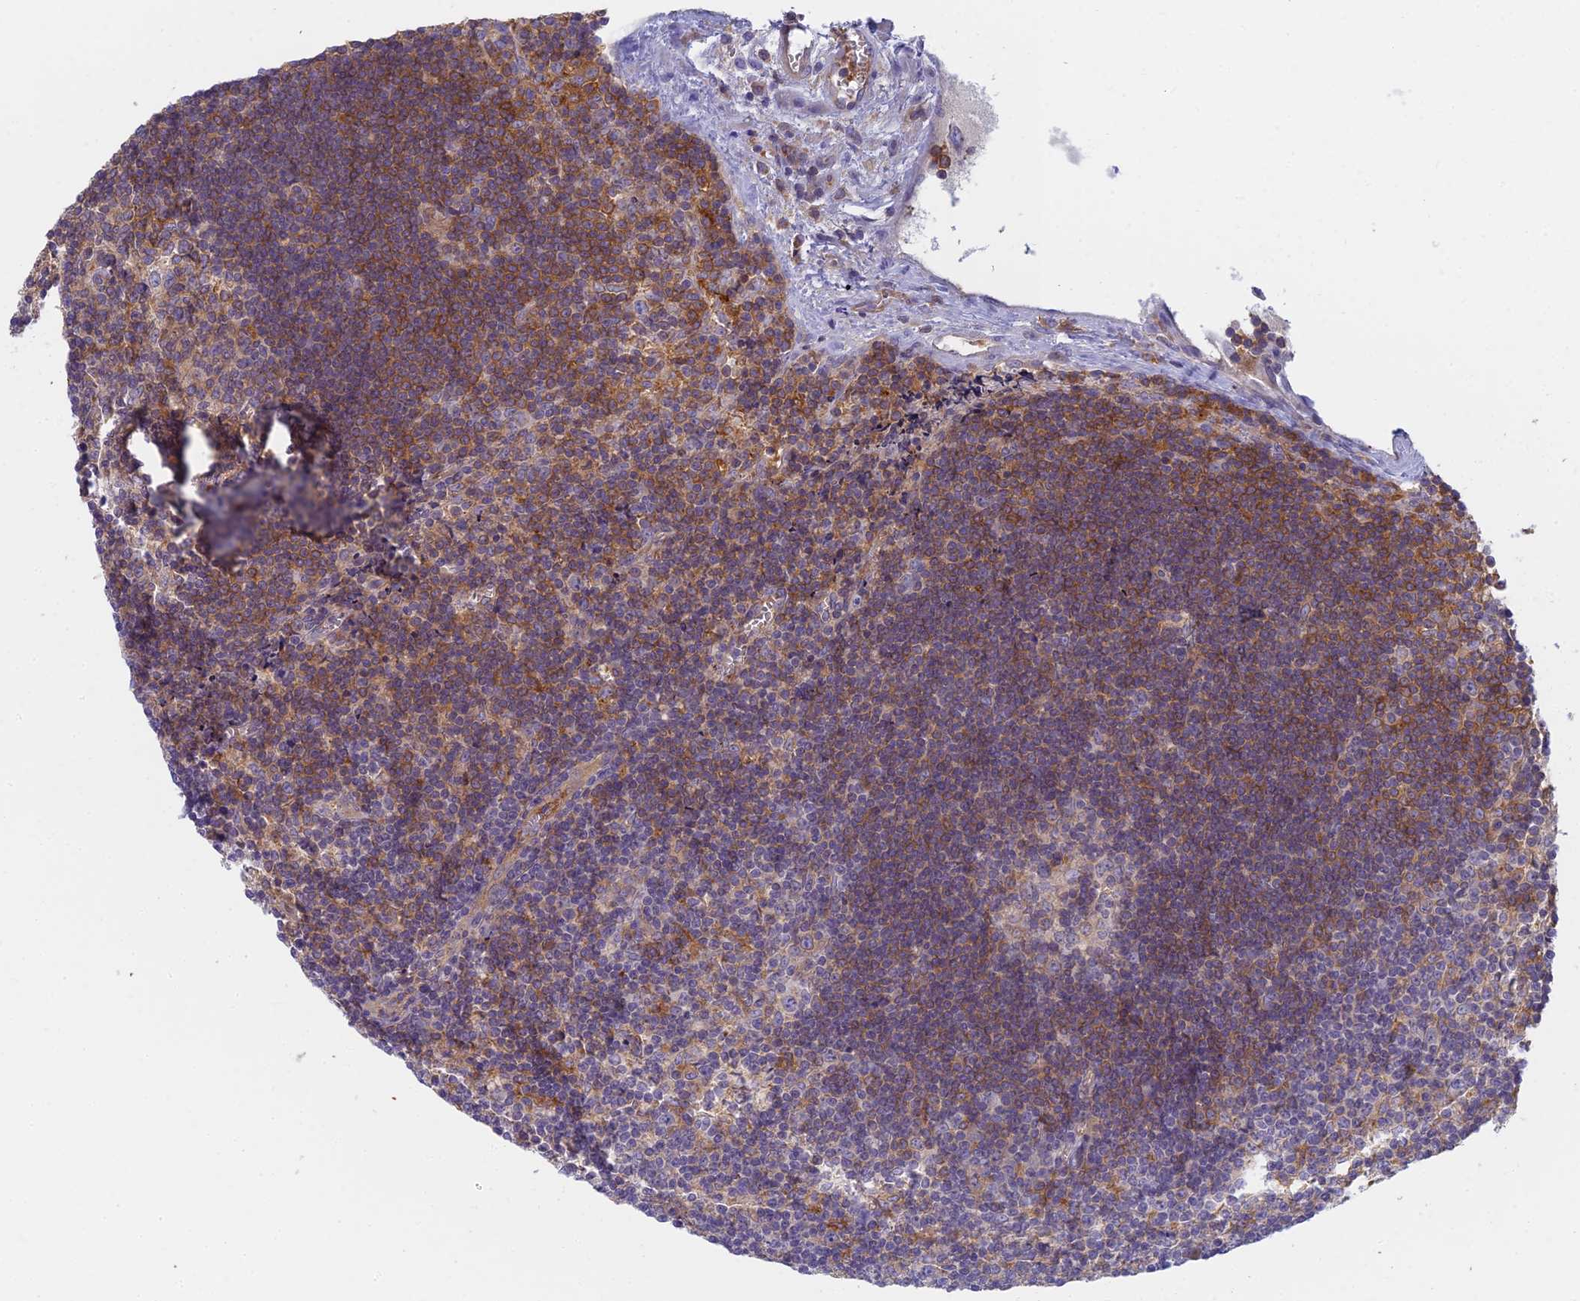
{"staining": {"intensity": "moderate", "quantity": "<25%", "location": "cytoplasmic/membranous"}, "tissue": "lymph node", "cell_type": "Germinal center cells", "image_type": "normal", "snomed": [{"axis": "morphology", "description": "Normal tissue, NOS"}, {"axis": "topography", "description": "Lymph node"}], "caption": "Immunohistochemistry photomicrograph of normal human lymph node stained for a protein (brown), which demonstrates low levels of moderate cytoplasmic/membranous staining in approximately <25% of germinal center cells.", "gene": "STRN4", "patient": {"sex": "male", "age": 58}}